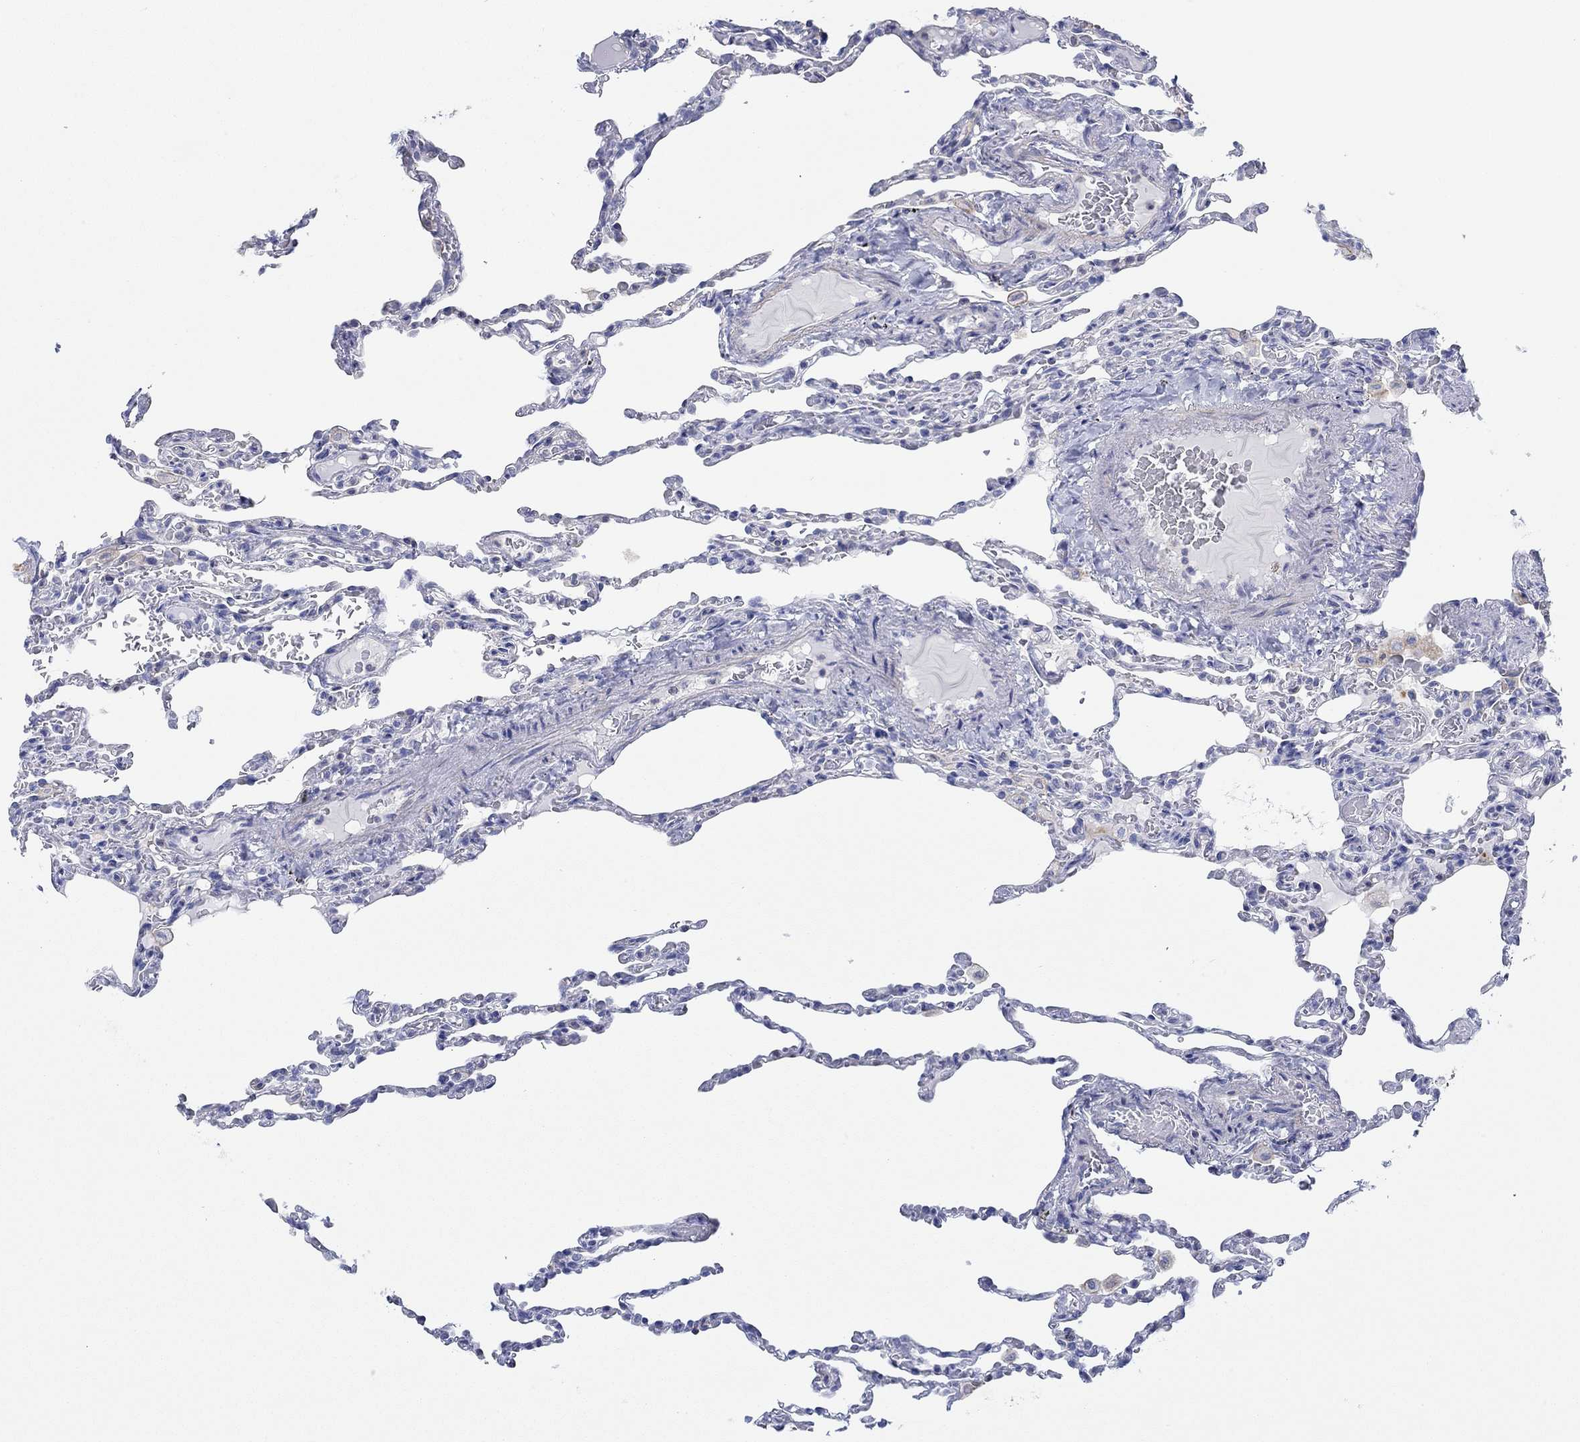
{"staining": {"intensity": "negative", "quantity": "none", "location": "none"}, "tissue": "lung", "cell_type": "Alveolar cells", "image_type": "normal", "snomed": [{"axis": "morphology", "description": "Normal tissue, NOS"}, {"axis": "topography", "description": "Lung"}], "caption": "High magnification brightfield microscopy of normal lung stained with DAB (3,3'-diaminobenzidine) (brown) and counterstained with hematoxylin (blue): alveolar cells show no significant expression. (Stains: DAB IHC with hematoxylin counter stain, Microscopy: brightfield microscopy at high magnification).", "gene": "PPIL6", "patient": {"sex": "female", "age": 43}}